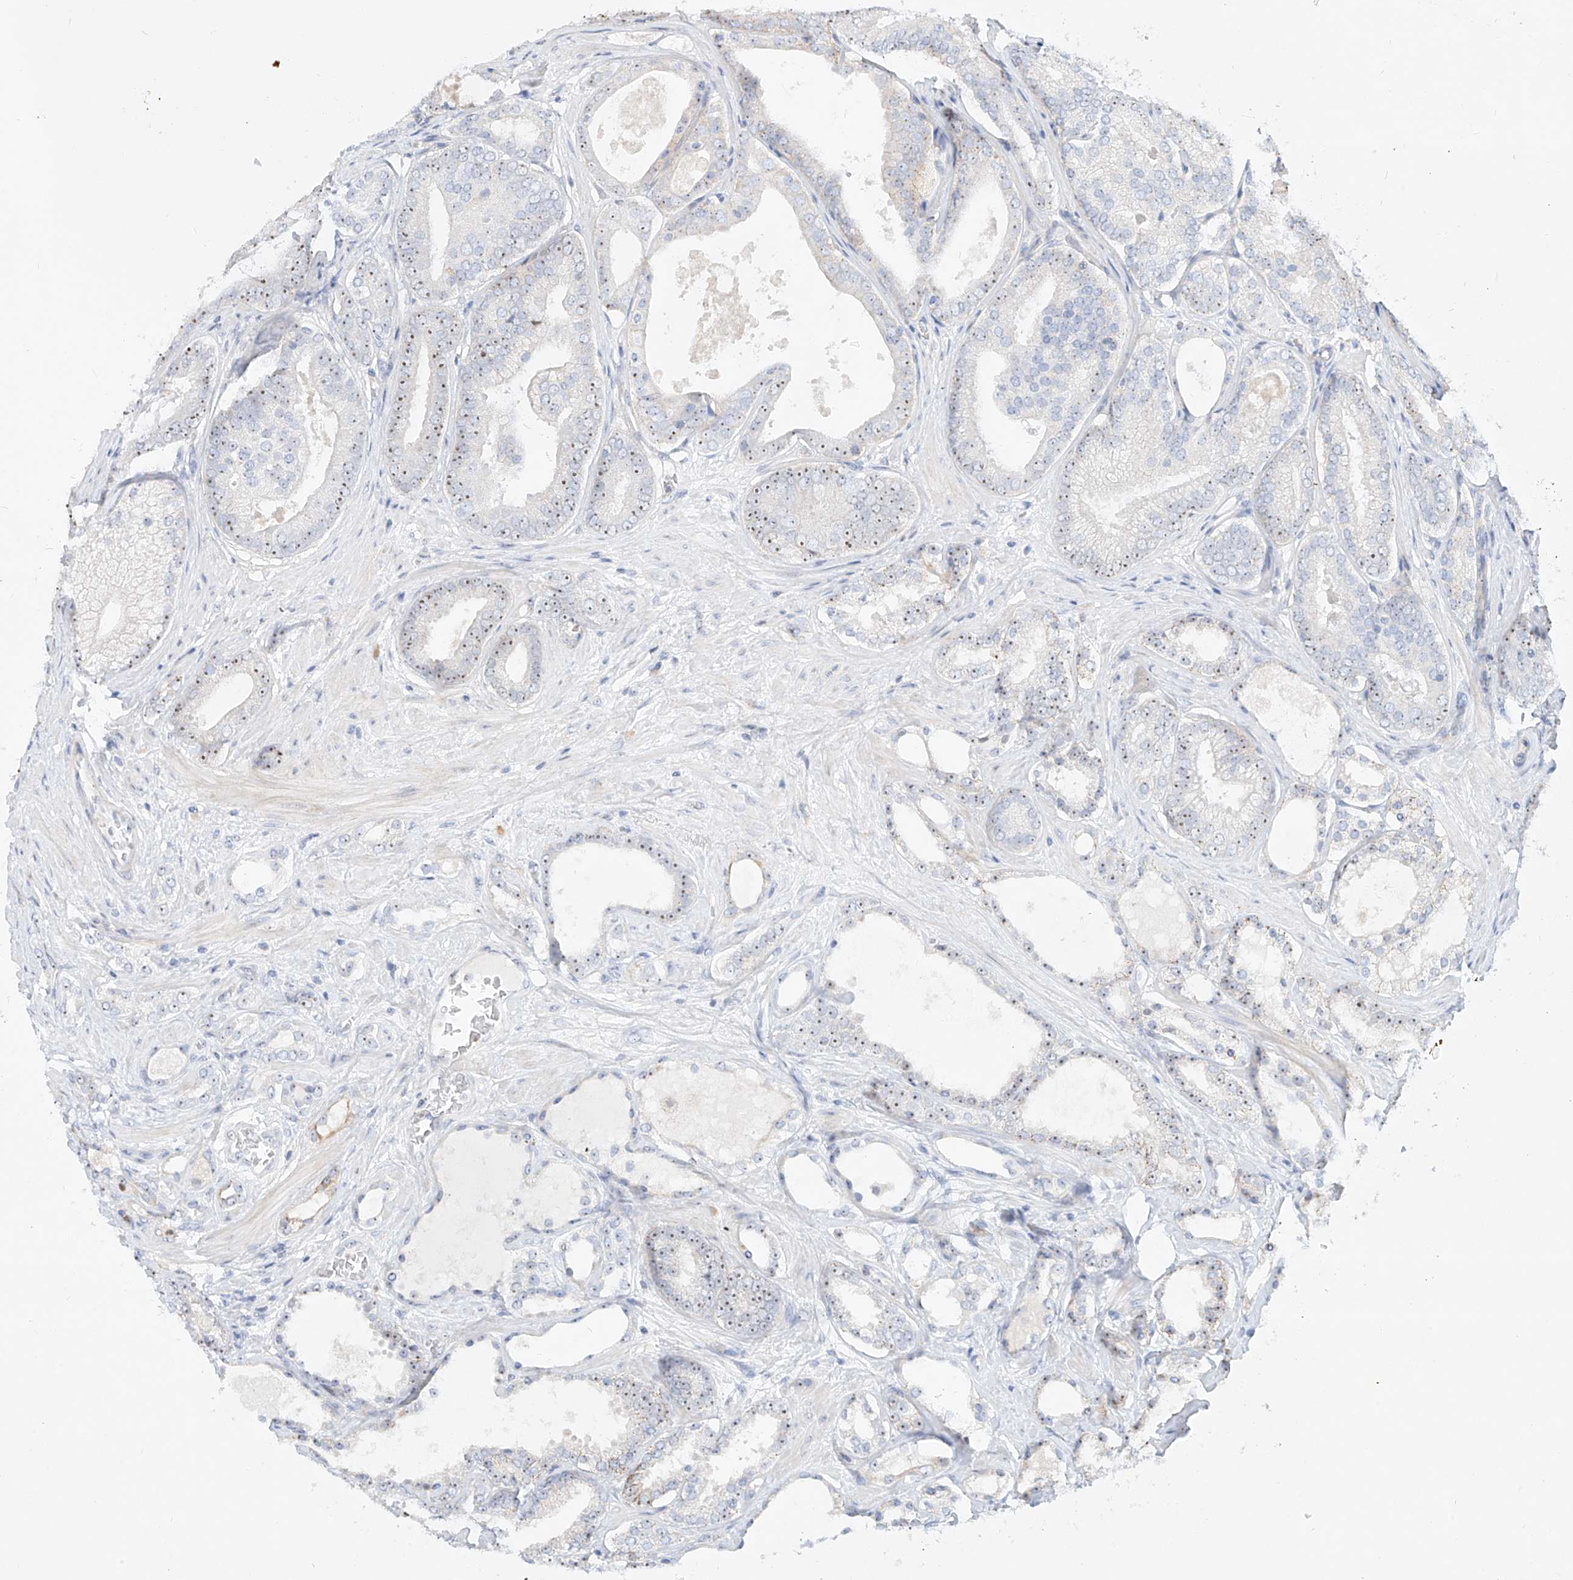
{"staining": {"intensity": "weak", "quantity": "25%-75%", "location": "nuclear"}, "tissue": "prostate cancer", "cell_type": "Tumor cells", "image_type": "cancer", "snomed": [{"axis": "morphology", "description": "Adenocarcinoma, High grade"}, {"axis": "topography", "description": "Prostate"}], "caption": "Protein staining of high-grade adenocarcinoma (prostate) tissue exhibits weak nuclear staining in approximately 25%-75% of tumor cells. Using DAB (3,3'-diaminobenzidine) (brown) and hematoxylin (blue) stains, captured at high magnification using brightfield microscopy.", "gene": "SNU13", "patient": {"sex": "male", "age": 60}}